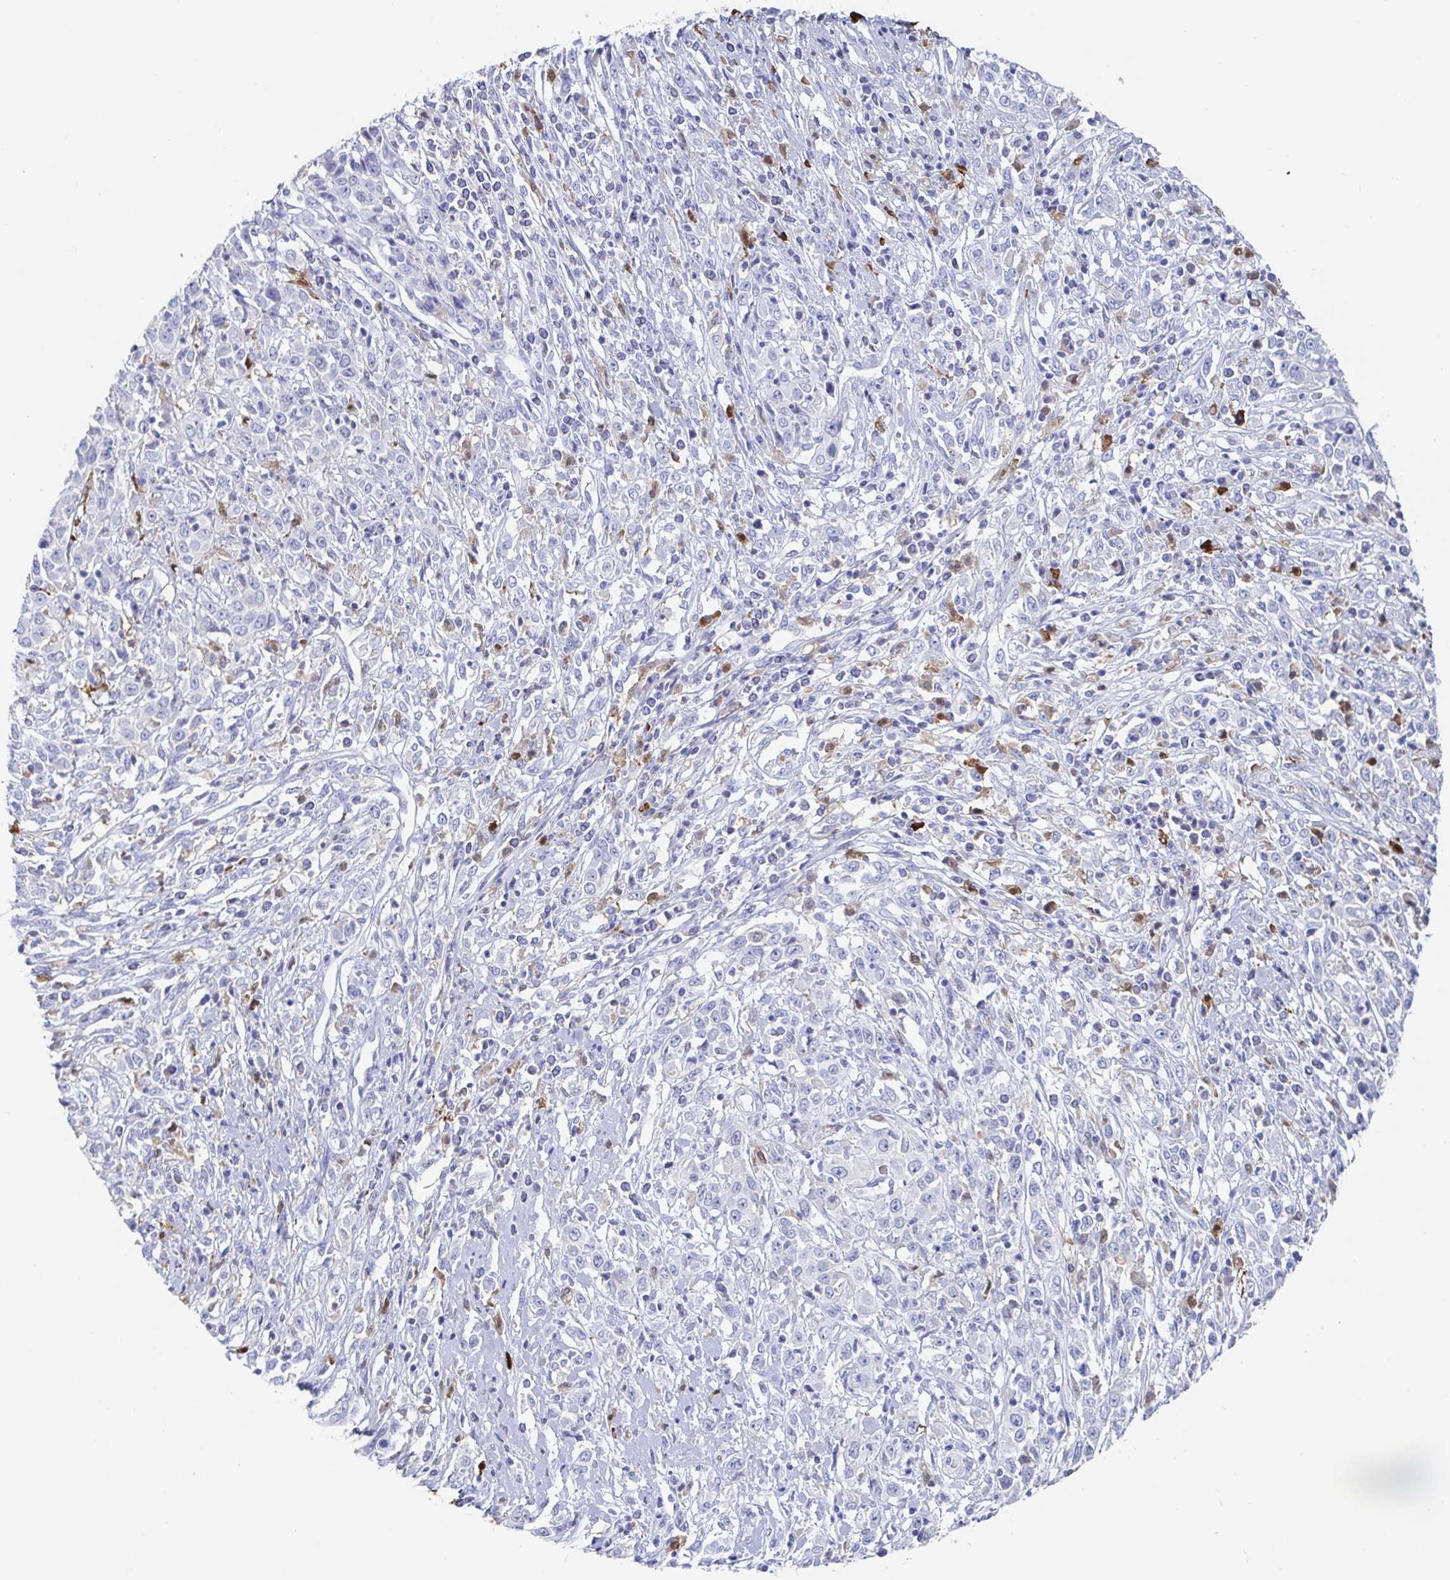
{"staining": {"intensity": "negative", "quantity": "none", "location": "none"}, "tissue": "cervical cancer", "cell_type": "Tumor cells", "image_type": "cancer", "snomed": [{"axis": "morphology", "description": "Adenocarcinoma, NOS"}, {"axis": "topography", "description": "Cervix"}], "caption": "Tumor cells are negative for brown protein staining in cervical adenocarcinoma. Brightfield microscopy of immunohistochemistry (IHC) stained with DAB (3,3'-diaminobenzidine) (brown) and hematoxylin (blue), captured at high magnification.", "gene": "OR2A4", "patient": {"sex": "female", "age": 40}}